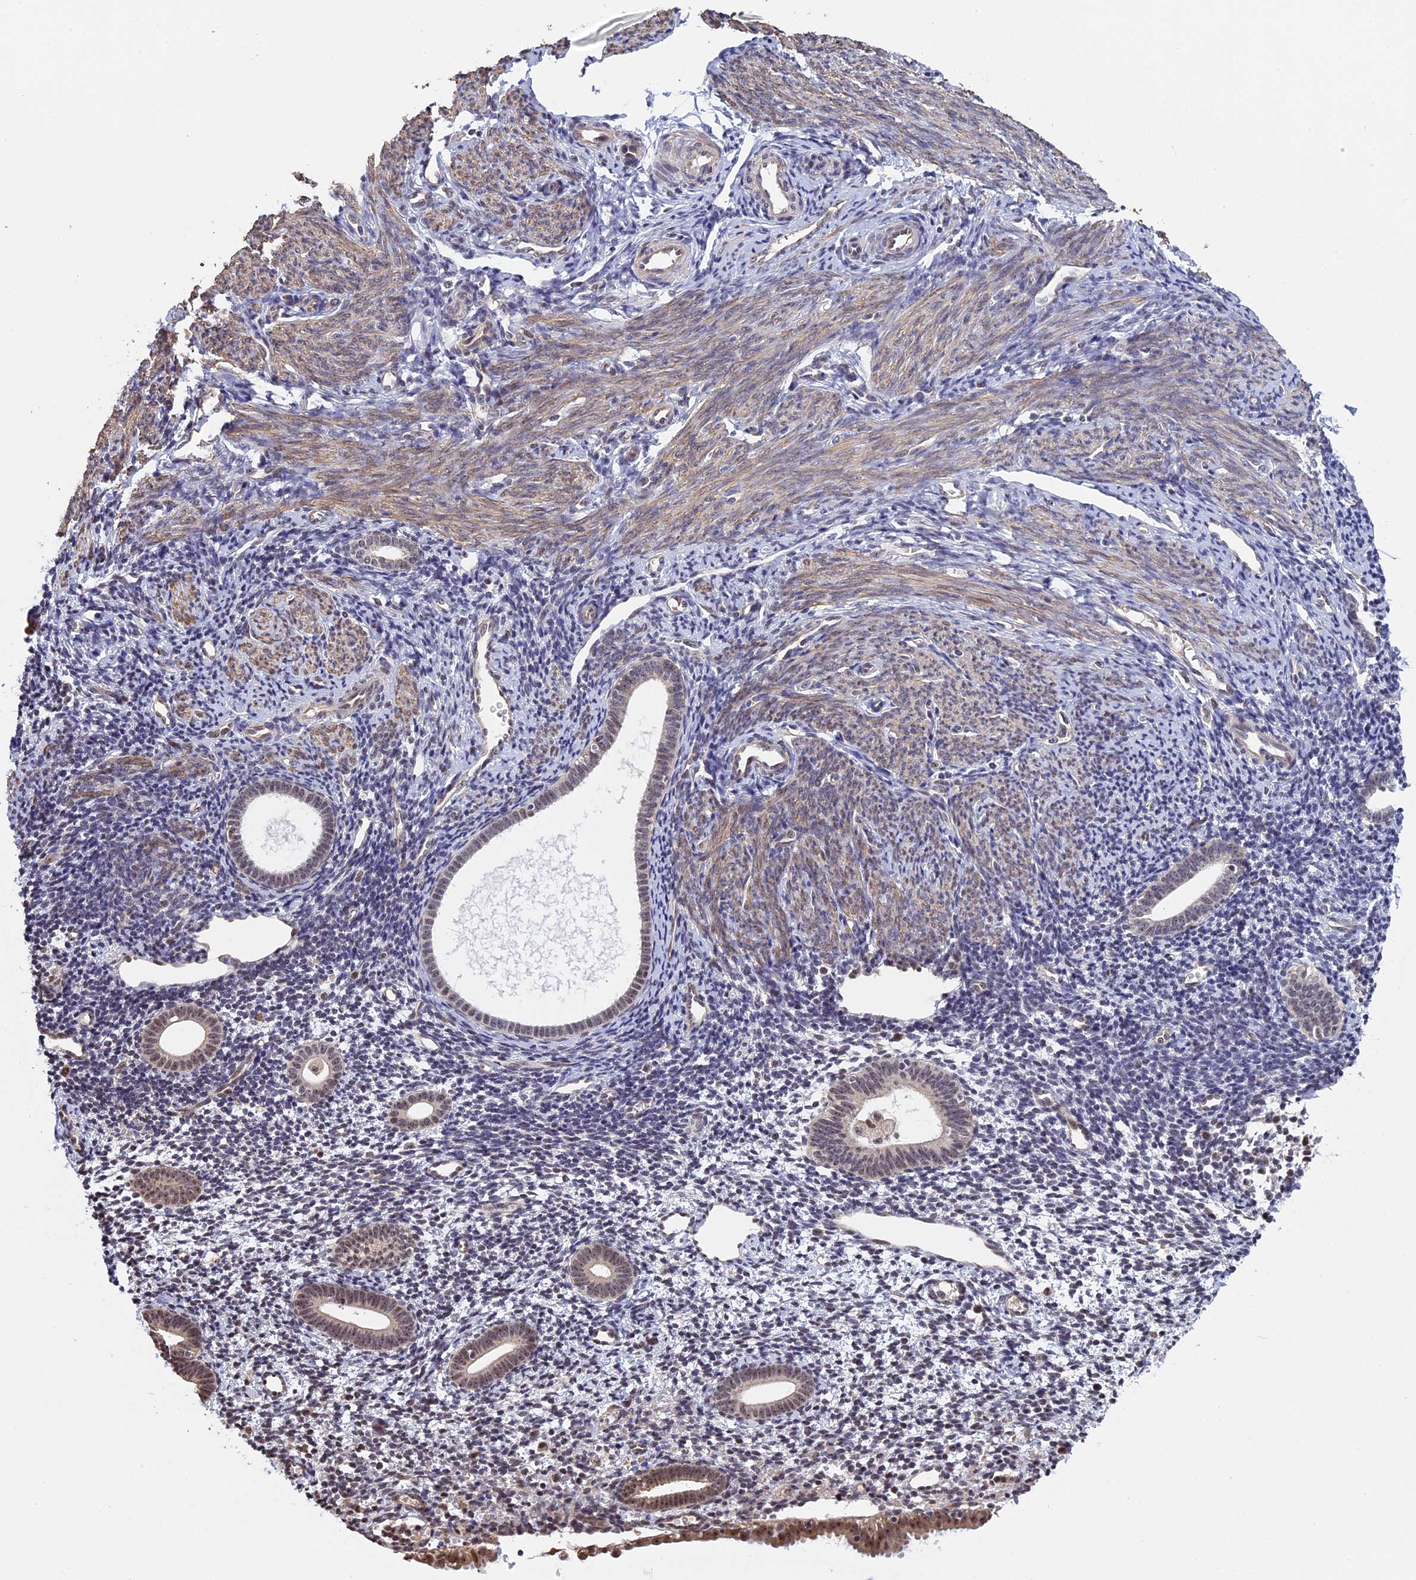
{"staining": {"intensity": "weak", "quantity": "<25%", "location": "cytoplasmic/membranous"}, "tissue": "endometrium", "cell_type": "Cells in endometrial stroma", "image_type": "normal", "snomed": [{"axis": "morphology", "description": "Normal tissue, NOS"}, {"axis": "topography", "description": "Endometrium"}], "caption": "This is a photomicrograph of IHC staining of unremarkable endometrium, which shows no staining in cells in endometrial stroma.", "gene": "MGA", "patient": {"sex": "female", "age": 56}}